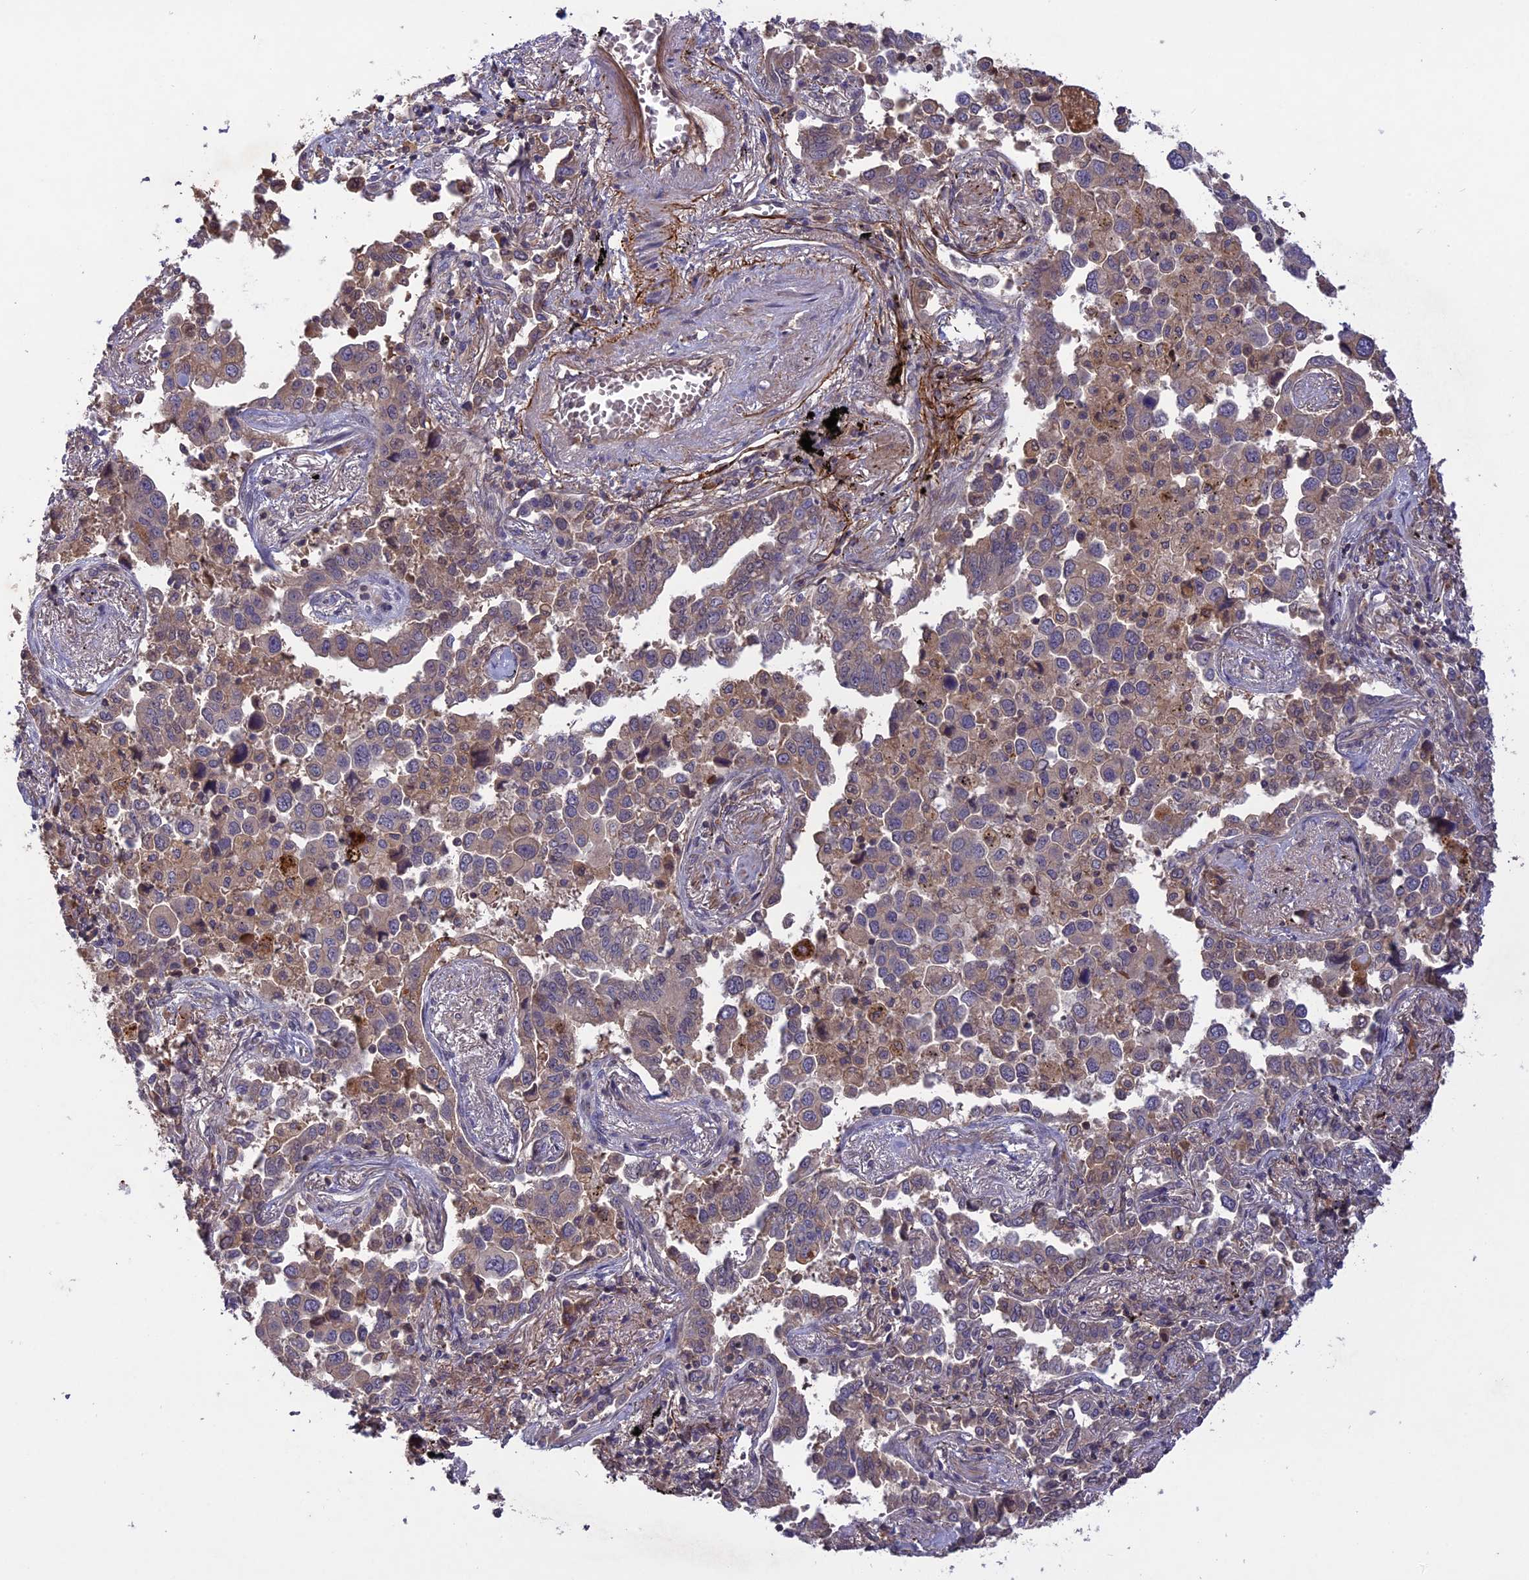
{"staining": {"intensity": "weak", "quantity": "<25%", "location": "cytoplasmic/membranous"}, "tissue": "lung cancer", "cell_type": "Tumor cells", "image_type": "cancer", "snomed": [{"axis": "morphology", "description": "Adenocarcinoma, NOS"}, {"axis": "topography", "description": "Lung"}], "caption": "DAB immunohistochemical staining of lung adenocarcinoma shows no significant staining in tumor cells.", "gene": "ADO", "patient": {"sex": "male", "age": 67}}